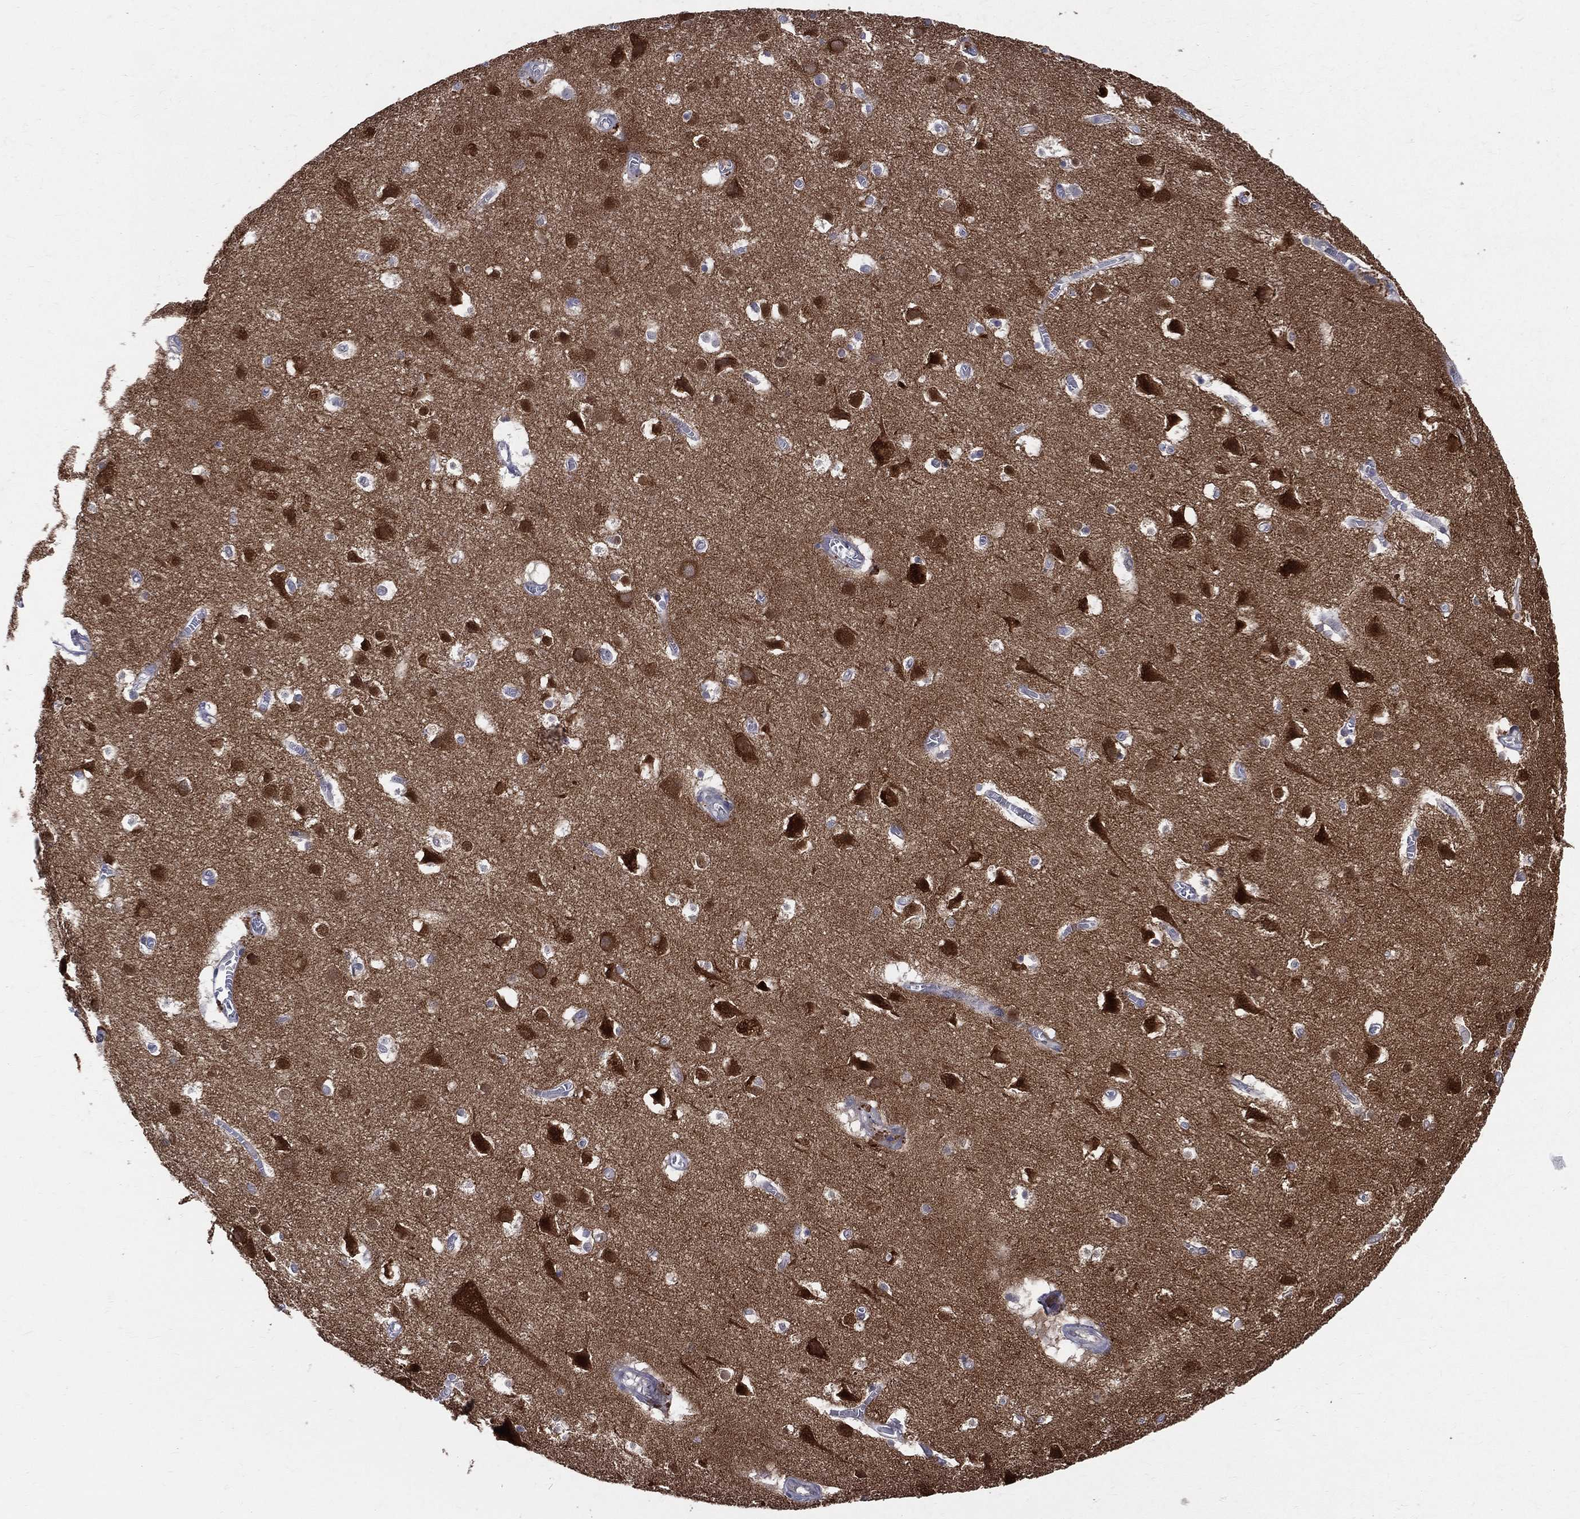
{"staining": {"intensity": "negative", "quantity": "none", "location": "none"}, "tissue": "cerebral cortex", "cell_type": "Endothelial cells", "image_type": "normal", "snomed": [{"axis": "morphology", "description": "Normal tissue, NOS"}, {"axis": "topography", "description": "Cerebral cortex"}], "caption": "DAB (3,3'-diaminobenzidine) immunohistochemical staining of normal cerebral cortex shows no significant staining in endothelial cells. (DAB (3,3'-diaminobenzidine) immunohistochemistry (IHC) visualized using brightfield microscopy, high magnification).", "gene": "DLG4", "patient": {"sex": "male", "age": 59}}